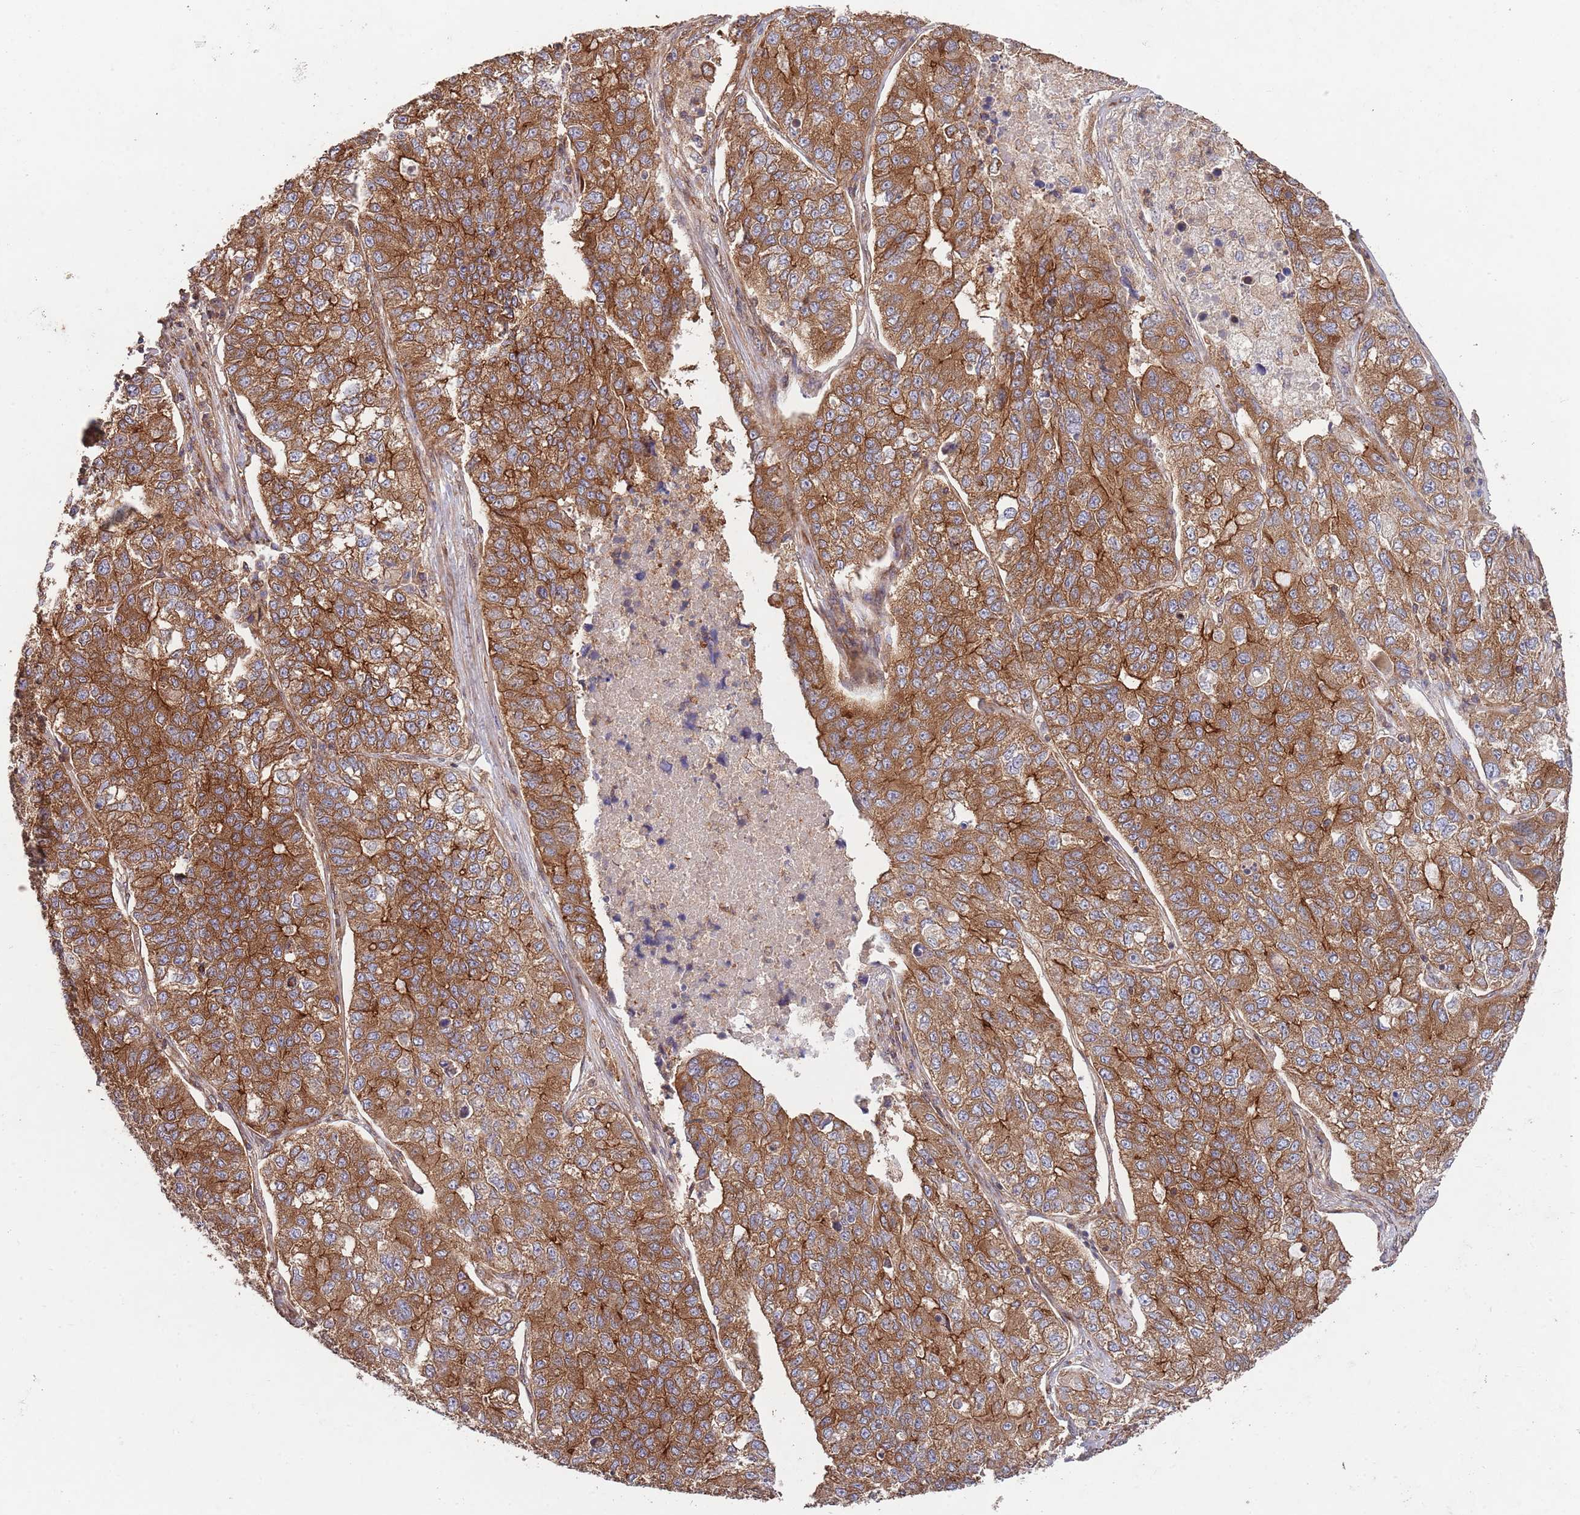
{"staining": {"intensity": "moderate", "quantity": ">75%", "location": "cytoplasmic/membranous"}, "tissue": "lung cancer", "cell_type": "Tumor cells", "image_type": "cancer", "snomed": [{"axis": "morphology", "description": "Adenocarcinoma, NOS"}, {"axis": "topography", "description": "Lung"}], "caption": "Lung cancer stained with a brown dye shows moderate cytoplasmic/membranous positive staining in about >75% of tumor cells.", "gene": "RNF19B", "patient": {"sex": "male", "age": 49}}